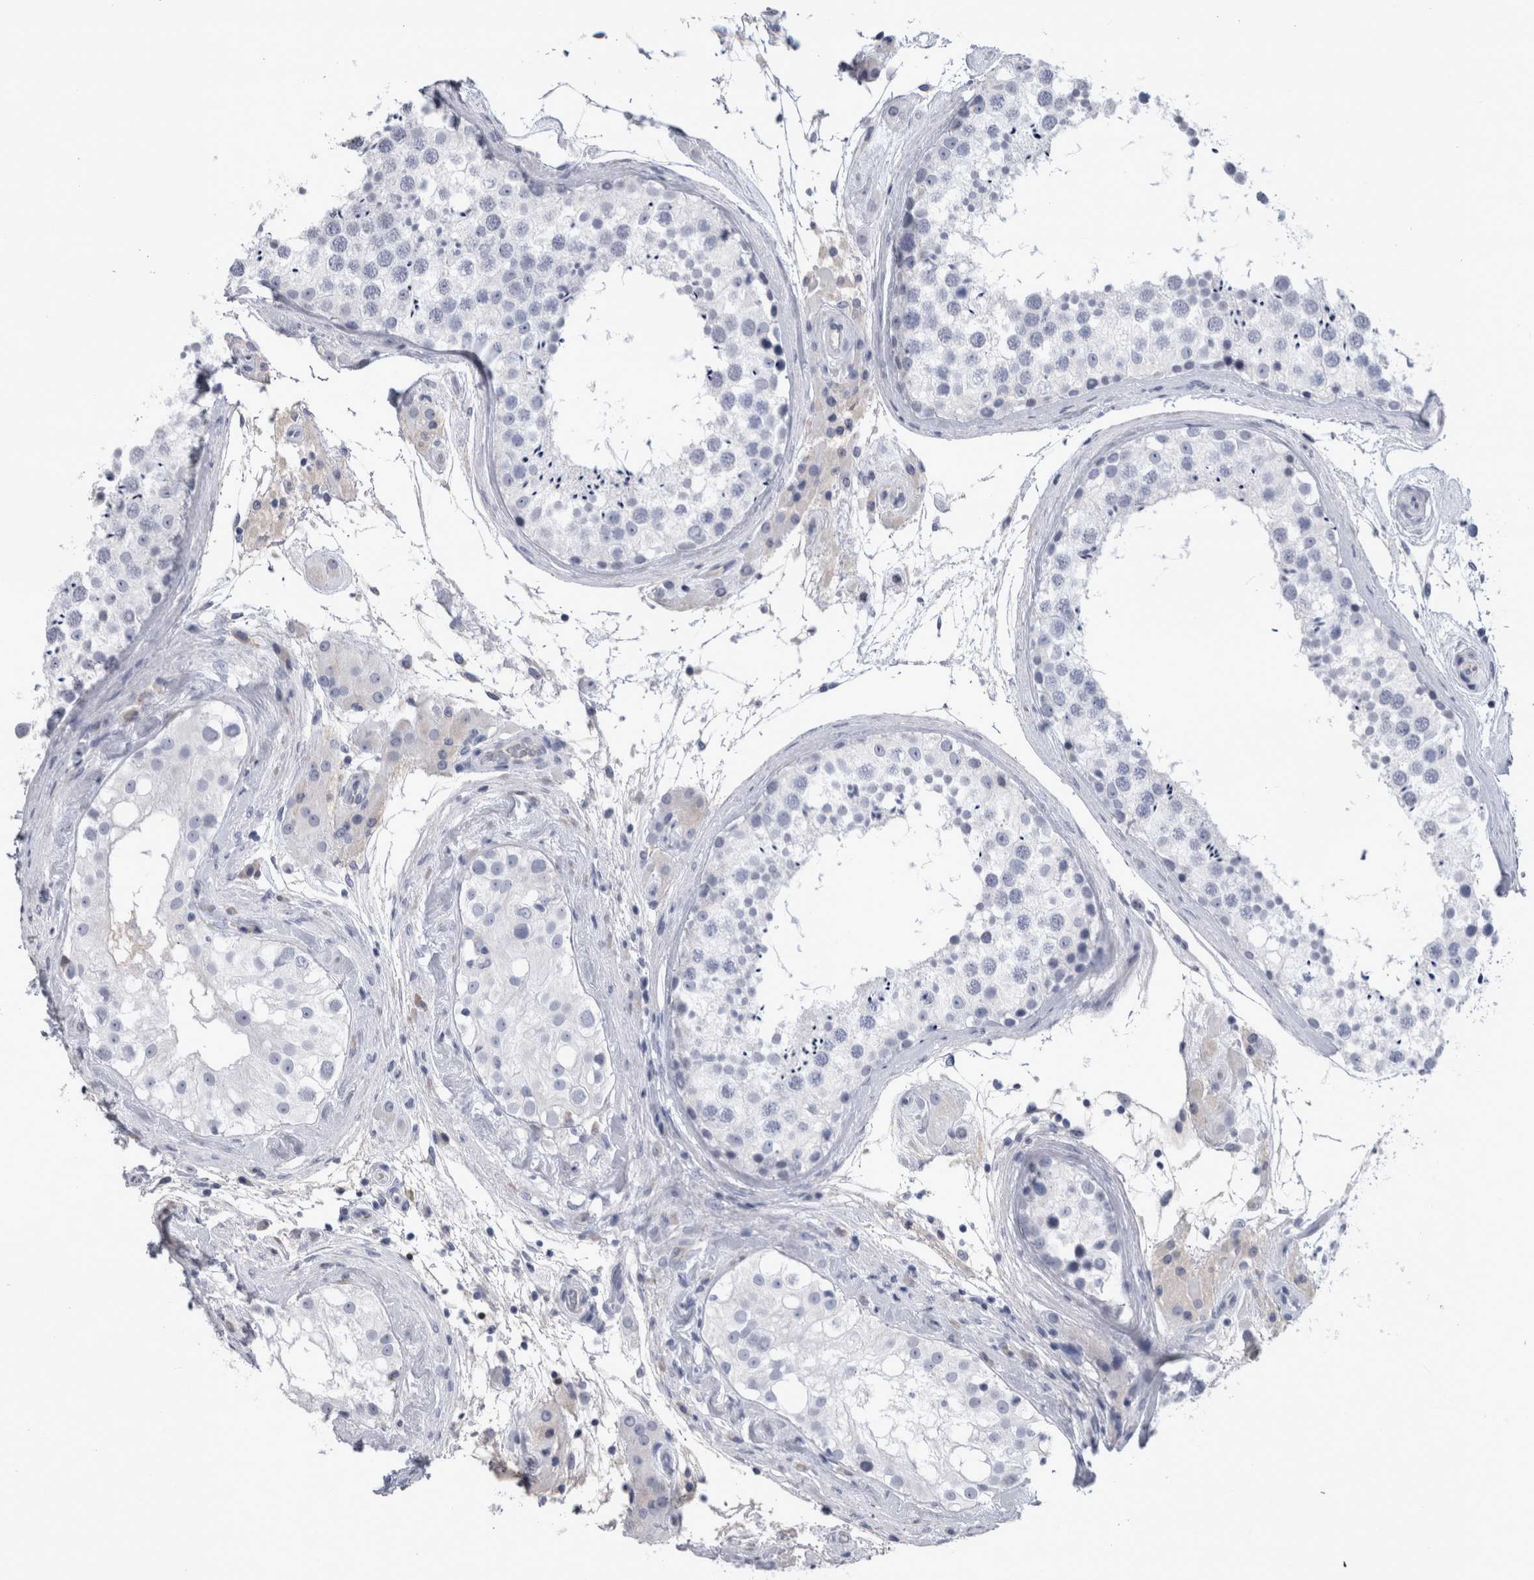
{"staining": {"intensity": "negative", "quantity": "none", "location": "none"}, "tissue": "testis", "cell_type": "Cells in seminiferous ducts", "image_type": "normal", "snomed": [{"axis": "morphology", "description": "Normal tissue, NOS"}, {"axis": "topography", "description": "Testis"}], "caption": "Testis stained for a protein using IHC demonstrates no expression cells in seminiferous ducts.", "gene": "PAX5", "patient": {"sex": "male", "age": 46}}